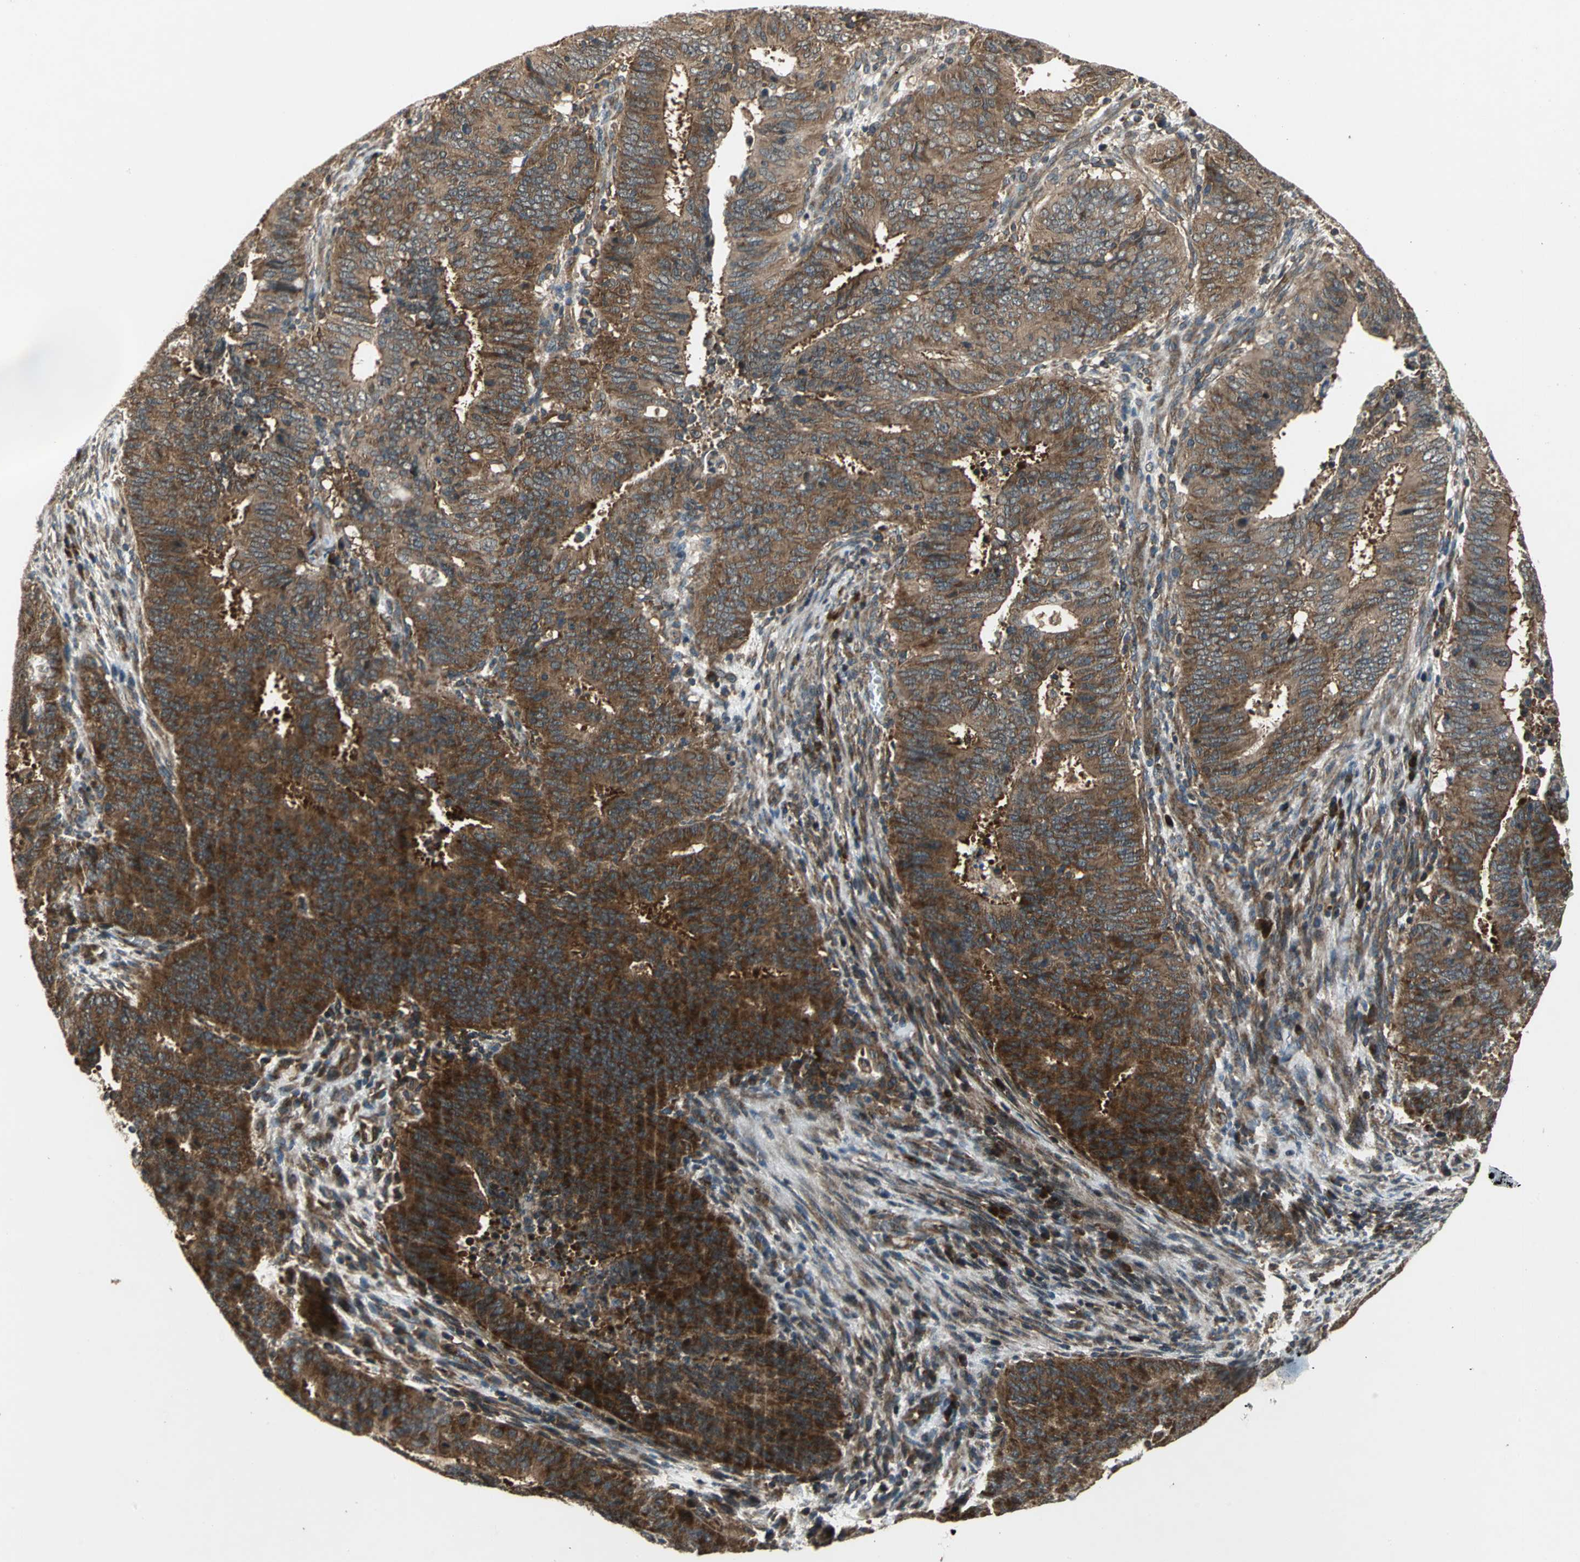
{"staining": {"intensity": "strong", "quantity": ">75%", "location": "cytoplasmic/membranous"}, "tissue": "cervical cancer", "cell_type": "Tumor cells", "image_type": "cancer", "snomed": [{"axis": "morphology", "description": "Adenocarcinoma, NOS"}, {"axis": "topography", "description": "Cervix"}], "caption": "Approximately >75% of tumor cells in human cervical cancer exhibit strong cytoplasmic/membranous protein staining as visualized by brown immunohistochemical staining.", "gene": "EIF2B2", "patient": {"sex": "female", "age": 44}}